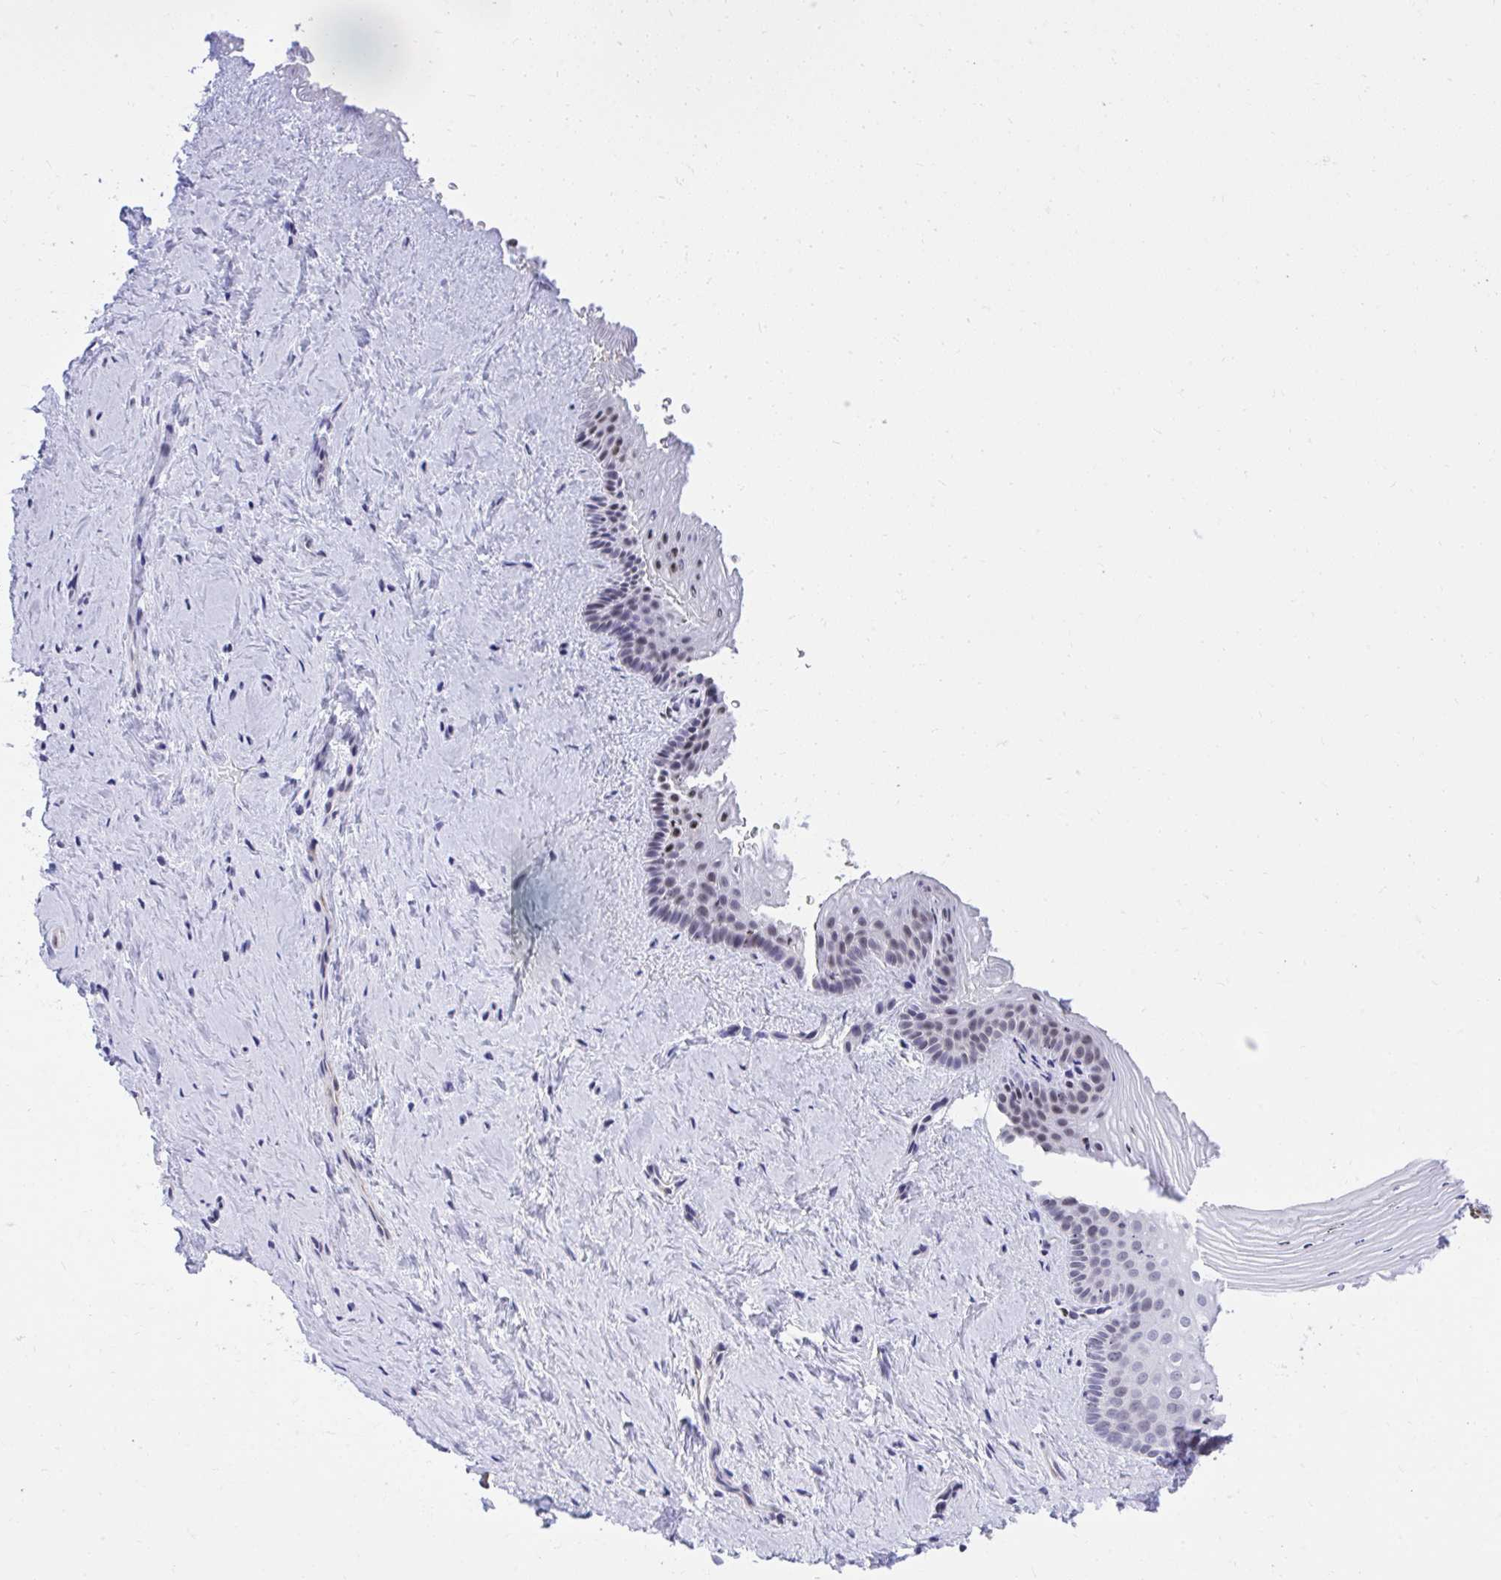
{"staining": {"intensity": "moderate", "quantity": "<25%", "location": "nuclear"}, "tissue": "vagina", "cell_type": "Squamous epithelial cells", "image_type": "normal", "snomed": [{"axis": "morphology", "description": "Normal tissue, NOS"}, {"axis": "topography", "description": "Vagina"}], "caption": "Human vagina stained for a protein (brown) displays moderate nuclear positive expression in about <25% of squamous epithelial cells.", "gene": "KCNN4", "patient": {"sex": "female", "age": 45}}